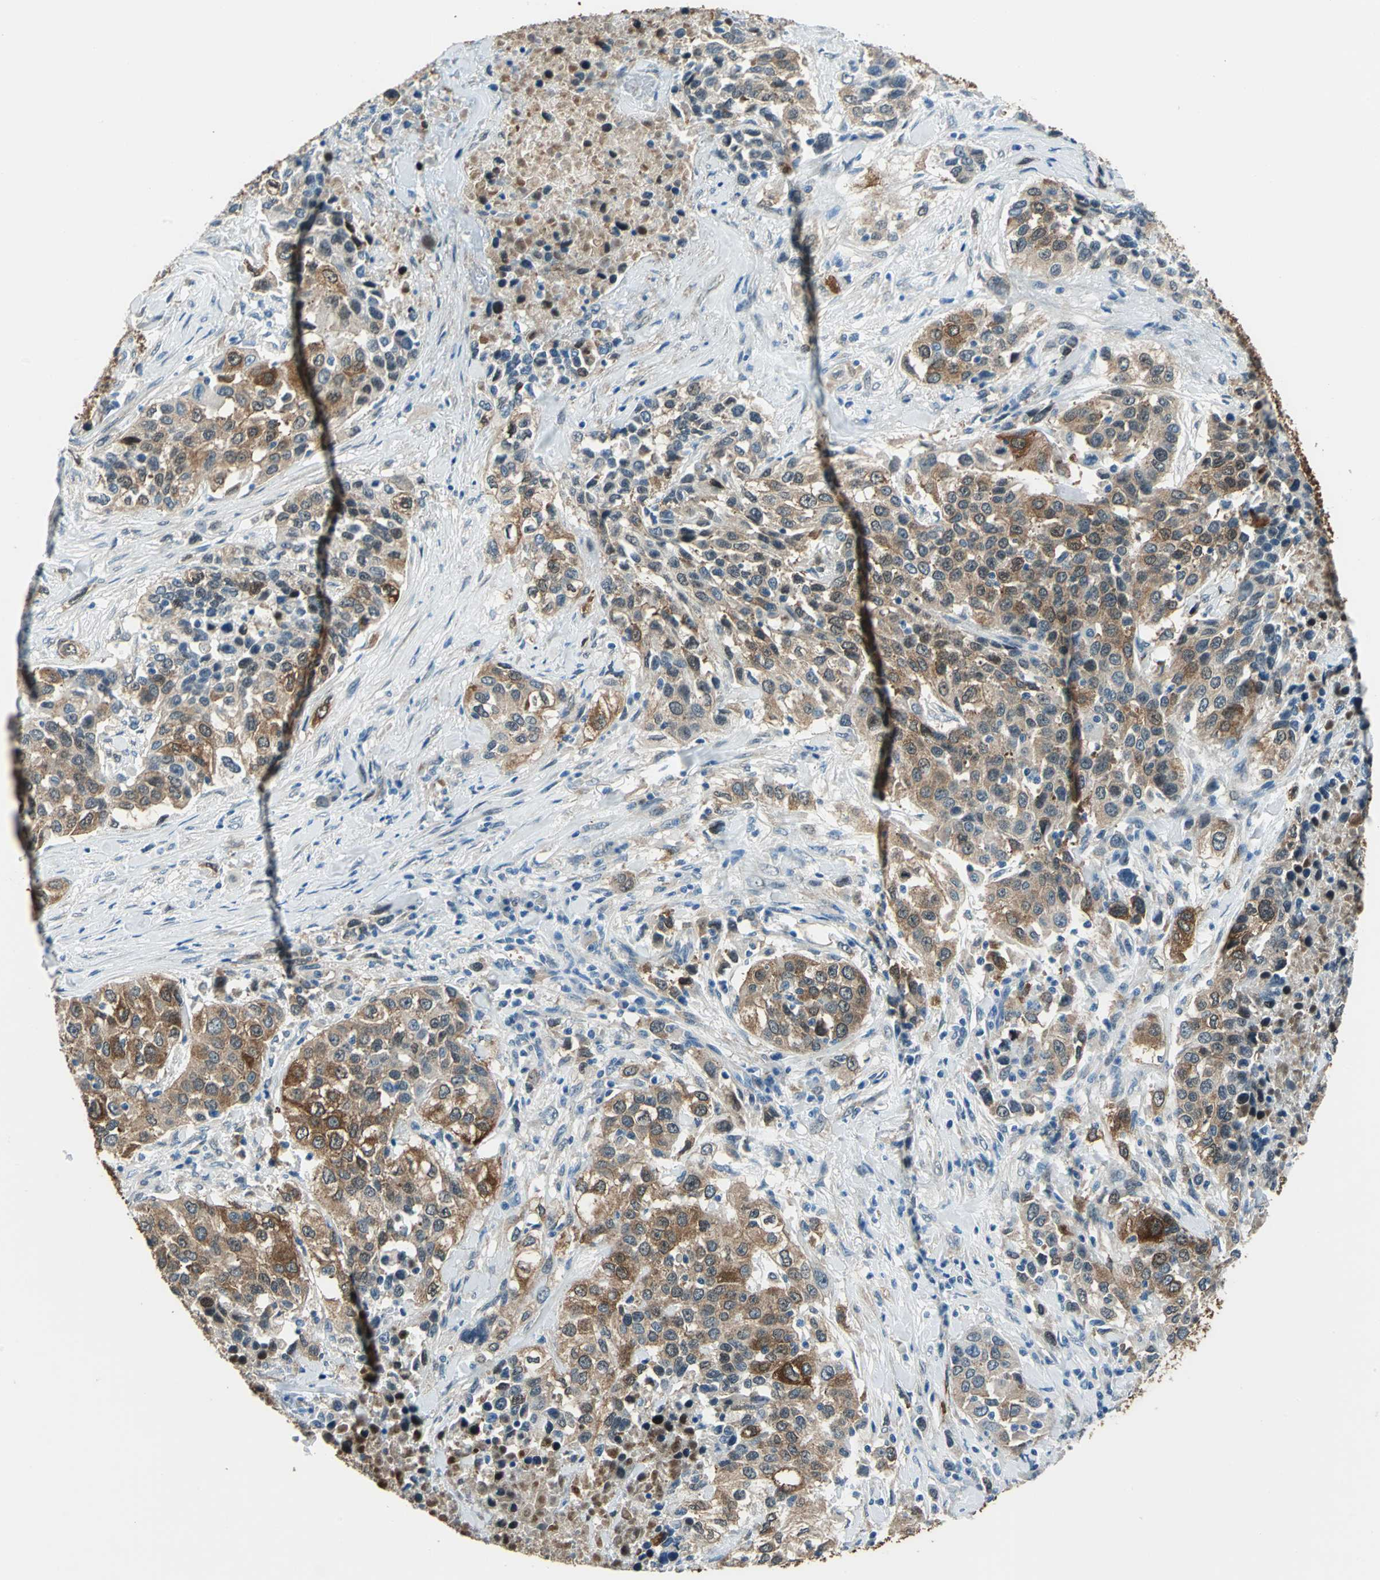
{"staining": {"intensity": "moderate", "quantity": ">75%", "location": "cytoplasmic/membranous"}, "tissue": "urothelial cancer", "cell_type": "Tumor cells", "image_type": "cancer", "snomed": [{"axis": "morphology", "description": "Urothelial carcinoma, High grade"}, {"axis": "topography", "description": "Urinary bladder"}], "caption": "Immunohistochemistry staining of urothelial cancer, which exhibits medium levels of moderate cytoplasmic/membranous positivity in approximately >75% of tumor cells indicating moderate cytoplasmic/membranous protein staining. The staining was performed using DAB (brown) for protein detection and nuclei were counterstained in hematoxylin (blue).", "gene": "HSPB1", "patient": {"sex": "female", "age": 80}}